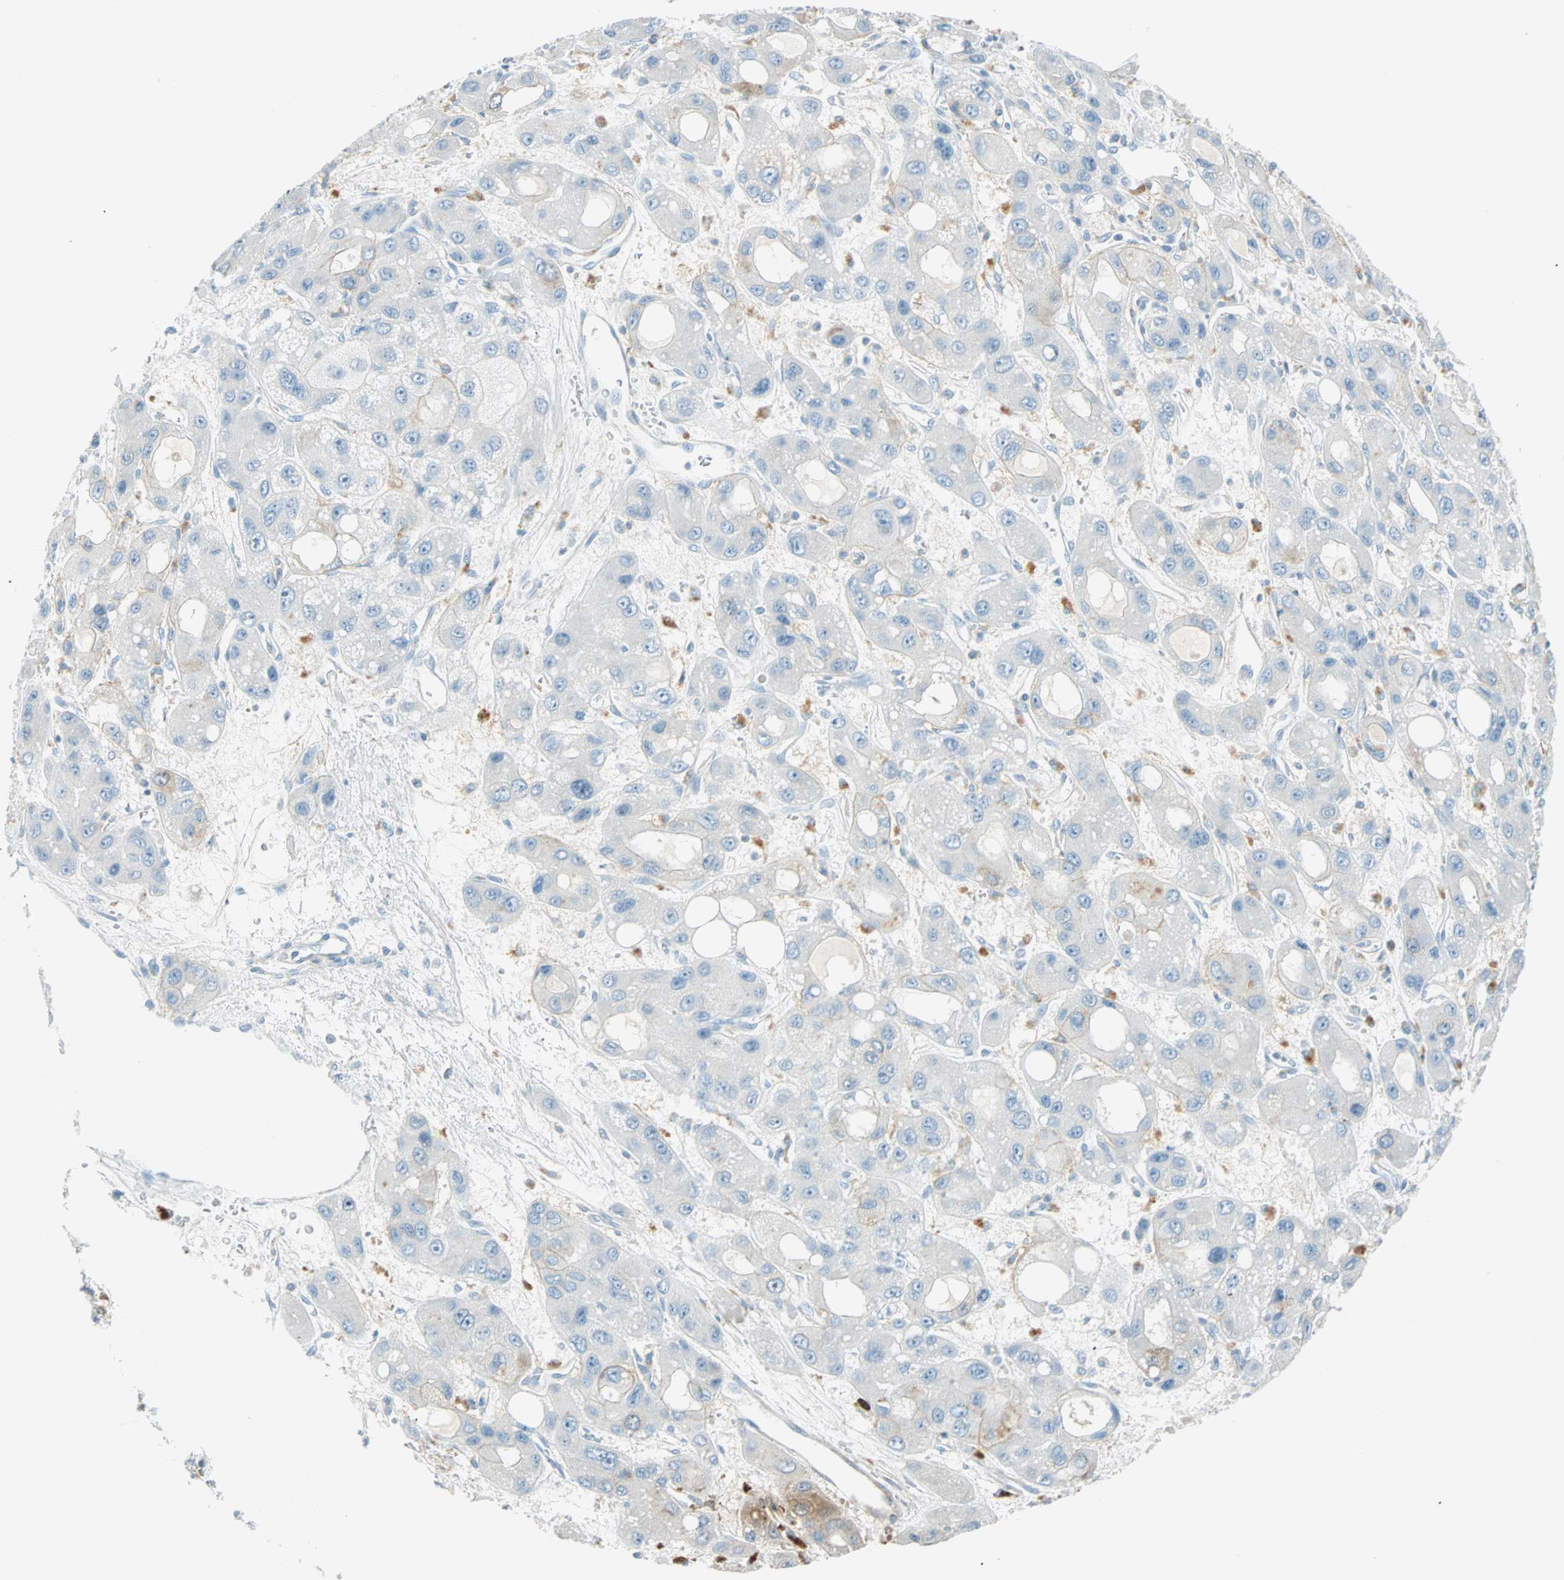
{"staining": {"intensity": "negative", "quantity": "none", "location": "none"}, "tissue": "liver cancer", "cell_type": "Tumor cells", "image_type": "cancer", "snomed": [{"axis": "morphology", "description": "Carcinoma, Hepatocellular, NOS"}, {"axis": "topography", "description": "Liver"}], "caption": "The image displays no staining of tumor cells in liver cancer.", "gene": "PTTG1", "patient": {"sex": "male", "age": 55}}